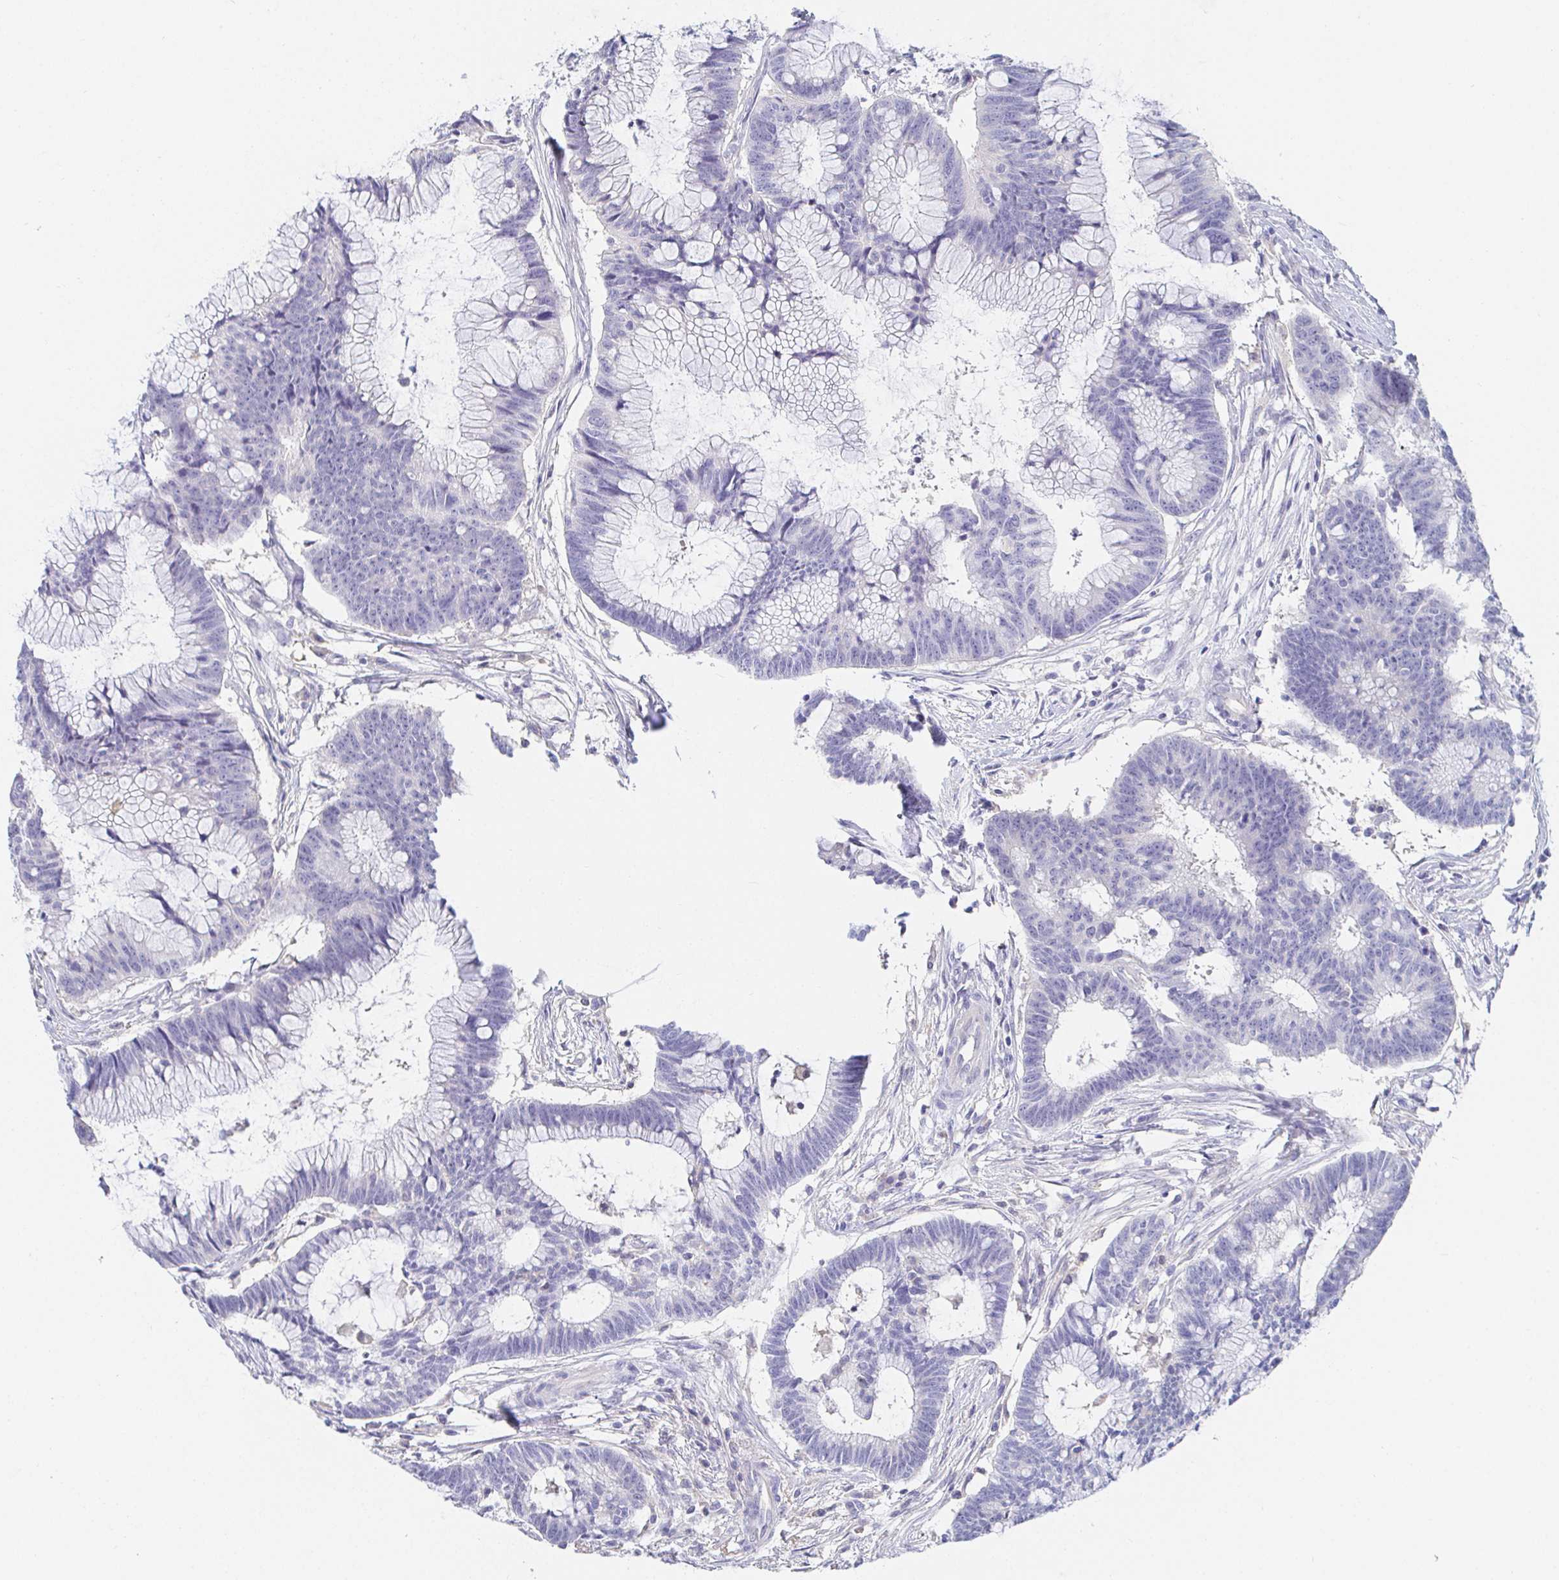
{"staining": {"intensity": "negative", "quantity": "none", "location": "none"}, "tissue": "colorectal cancer", "cell_type": "Tumor cells", "image_type": "cancer", "snomed": [{"axis": "morphology", "description": "Adenocarcinoma, NOS"}, {"axis": "topography", "description": "Colon"}], "caption": "Human adenocarcinoma (colorectal) stained for a protein using immunohistochemistry exhibits no staining in tumor cells.", "gene": "PDE6B", "patient": {"sex": "female", "age": 78}}